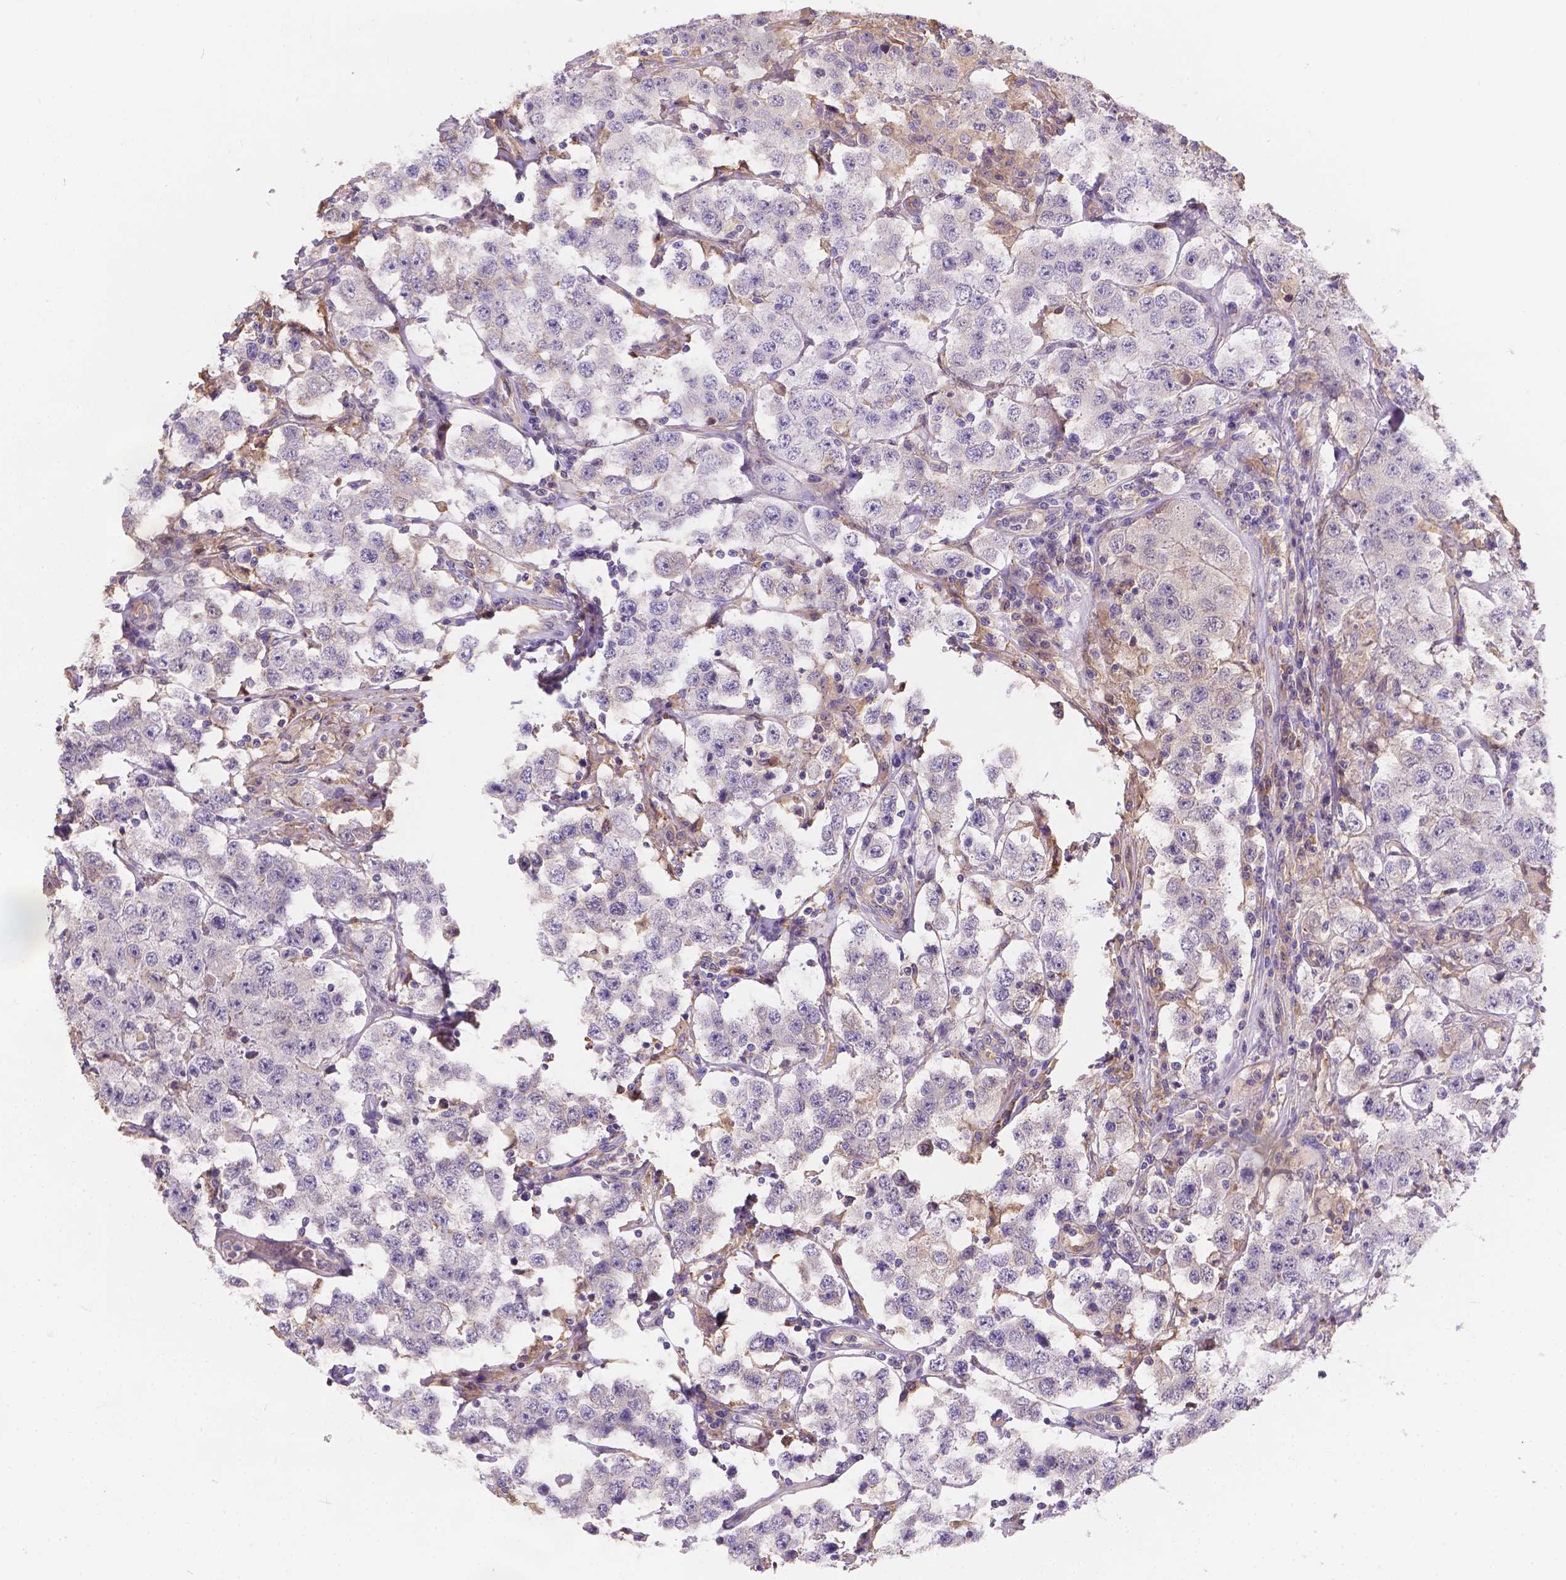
{"staining": {"intensity": "negative", "quantity": "none", "location": "none"}, "tissue": "testis cancer", "cell_type": "Tumor cells", "image_type": "cancer", "snomed": [{"axis": "morphology", "description": "Seminoma, NOS"}, {"axis": "topography", "description": "Testis"}], "caption": "A high-resolution photomicrograph shows IHC staining of testis cancer, which demonstrates no significant expression in tumor cells.", "gene": "CDK10", "patient": {"sex": "male", "age": 52}}